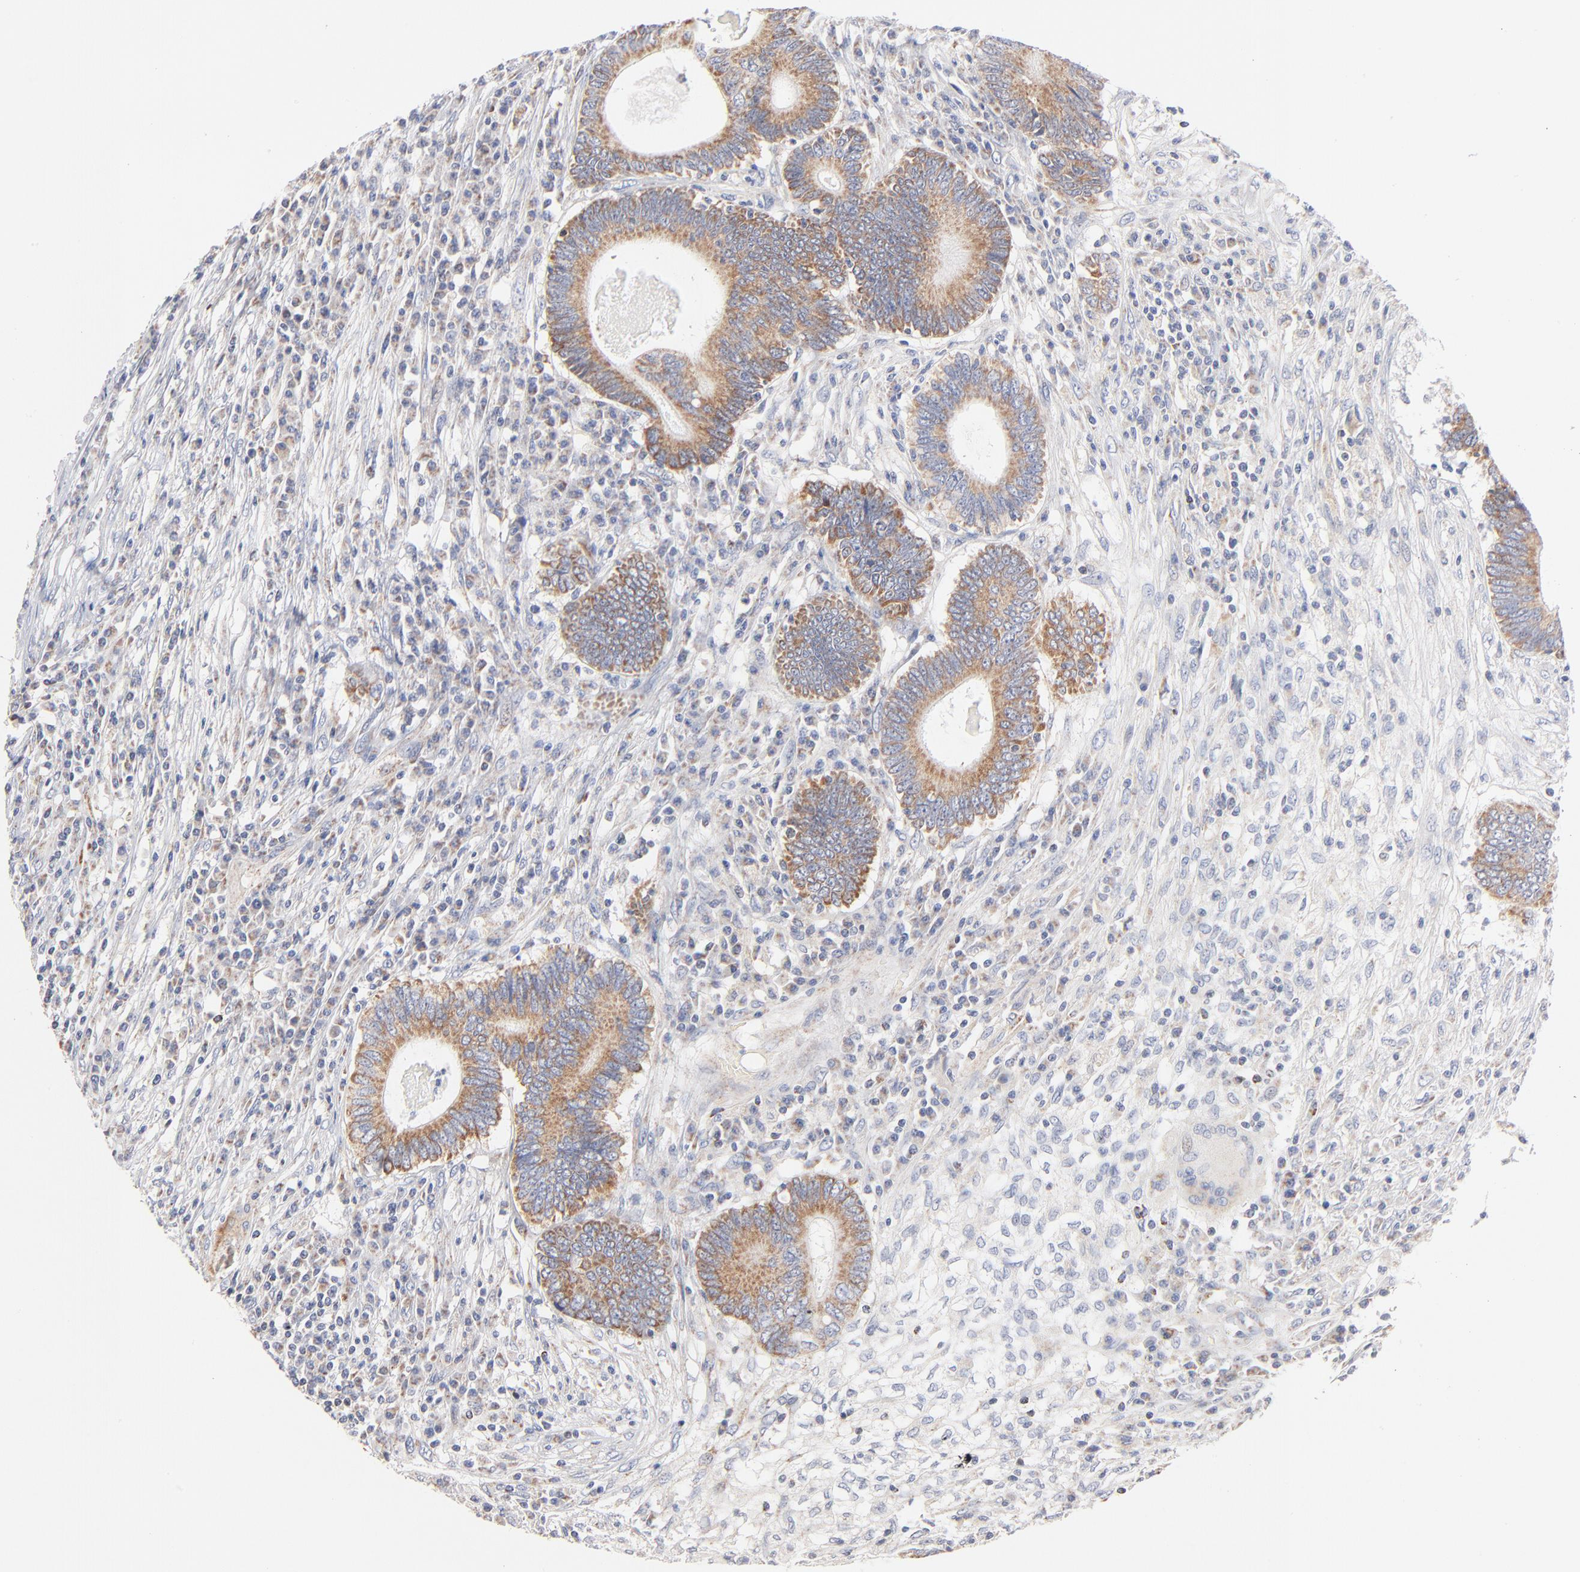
{"staining": {"intensity": "moderate", "quantity": ">75%", "location": "cytoplasmic/membranous"}, "tissue": "colorectal cancer", "cell_type": "Tumor cells", "image_type": "cancer", "snomed": [{"axis": "morphology", "description": "Adenocarcinoma, NOS"}, {"axis": "topography", "description": "Colon"}], "caption": "Tumor cells demonstrate medium levels of moderate cytoplasmic/membranous positivity in approximately >75% of cells in colorectal adenocarcinoma. (DAB IHC, brown staining for protein, blue staining for nuclei).", "gene": "MRPL58", "patient": {"sex": "female", "age": 78}}